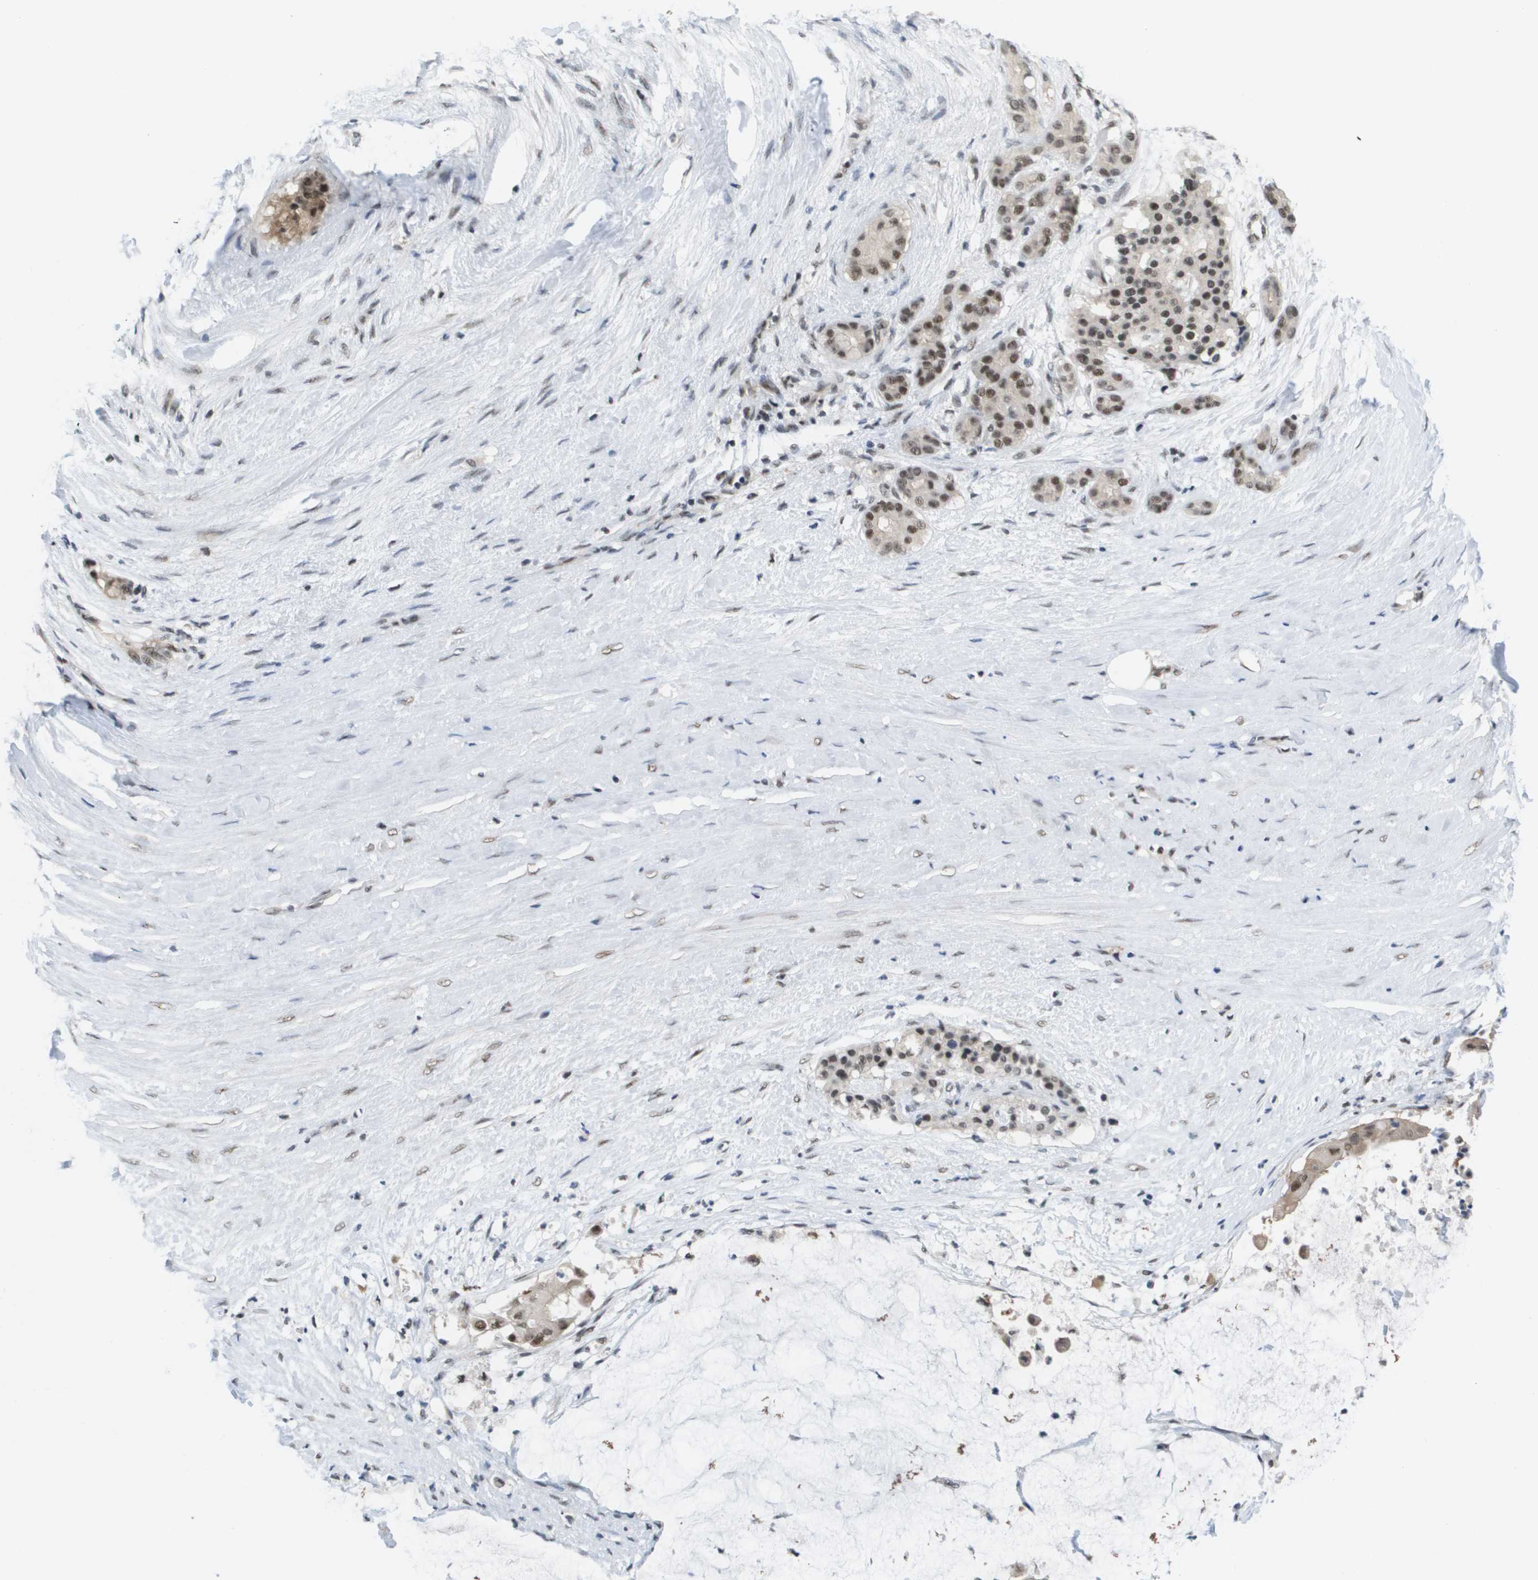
{"staining": {"intensity": "moderate", "quantity": ">75%", "location": "nuclear"}, "tissue": "pancreatic cancer", "cell_type": "Tumor cells", "image_type": "cancer", "snomed": [{"axis": "morphology", "description": "Adenocarcinoma, NOS"}, {"axis": "topography", "description": "Pancreas"}], "caption": "Tumor cells display medium levels of moderate nuclear expression in about >75% of cells in adenocarcinoma (pancreatic). The protein of interest is shown in brown color, while the nuclei are stained blue.", "gene": "ISY1", "patient": {"sex": "male", "age": 41}}